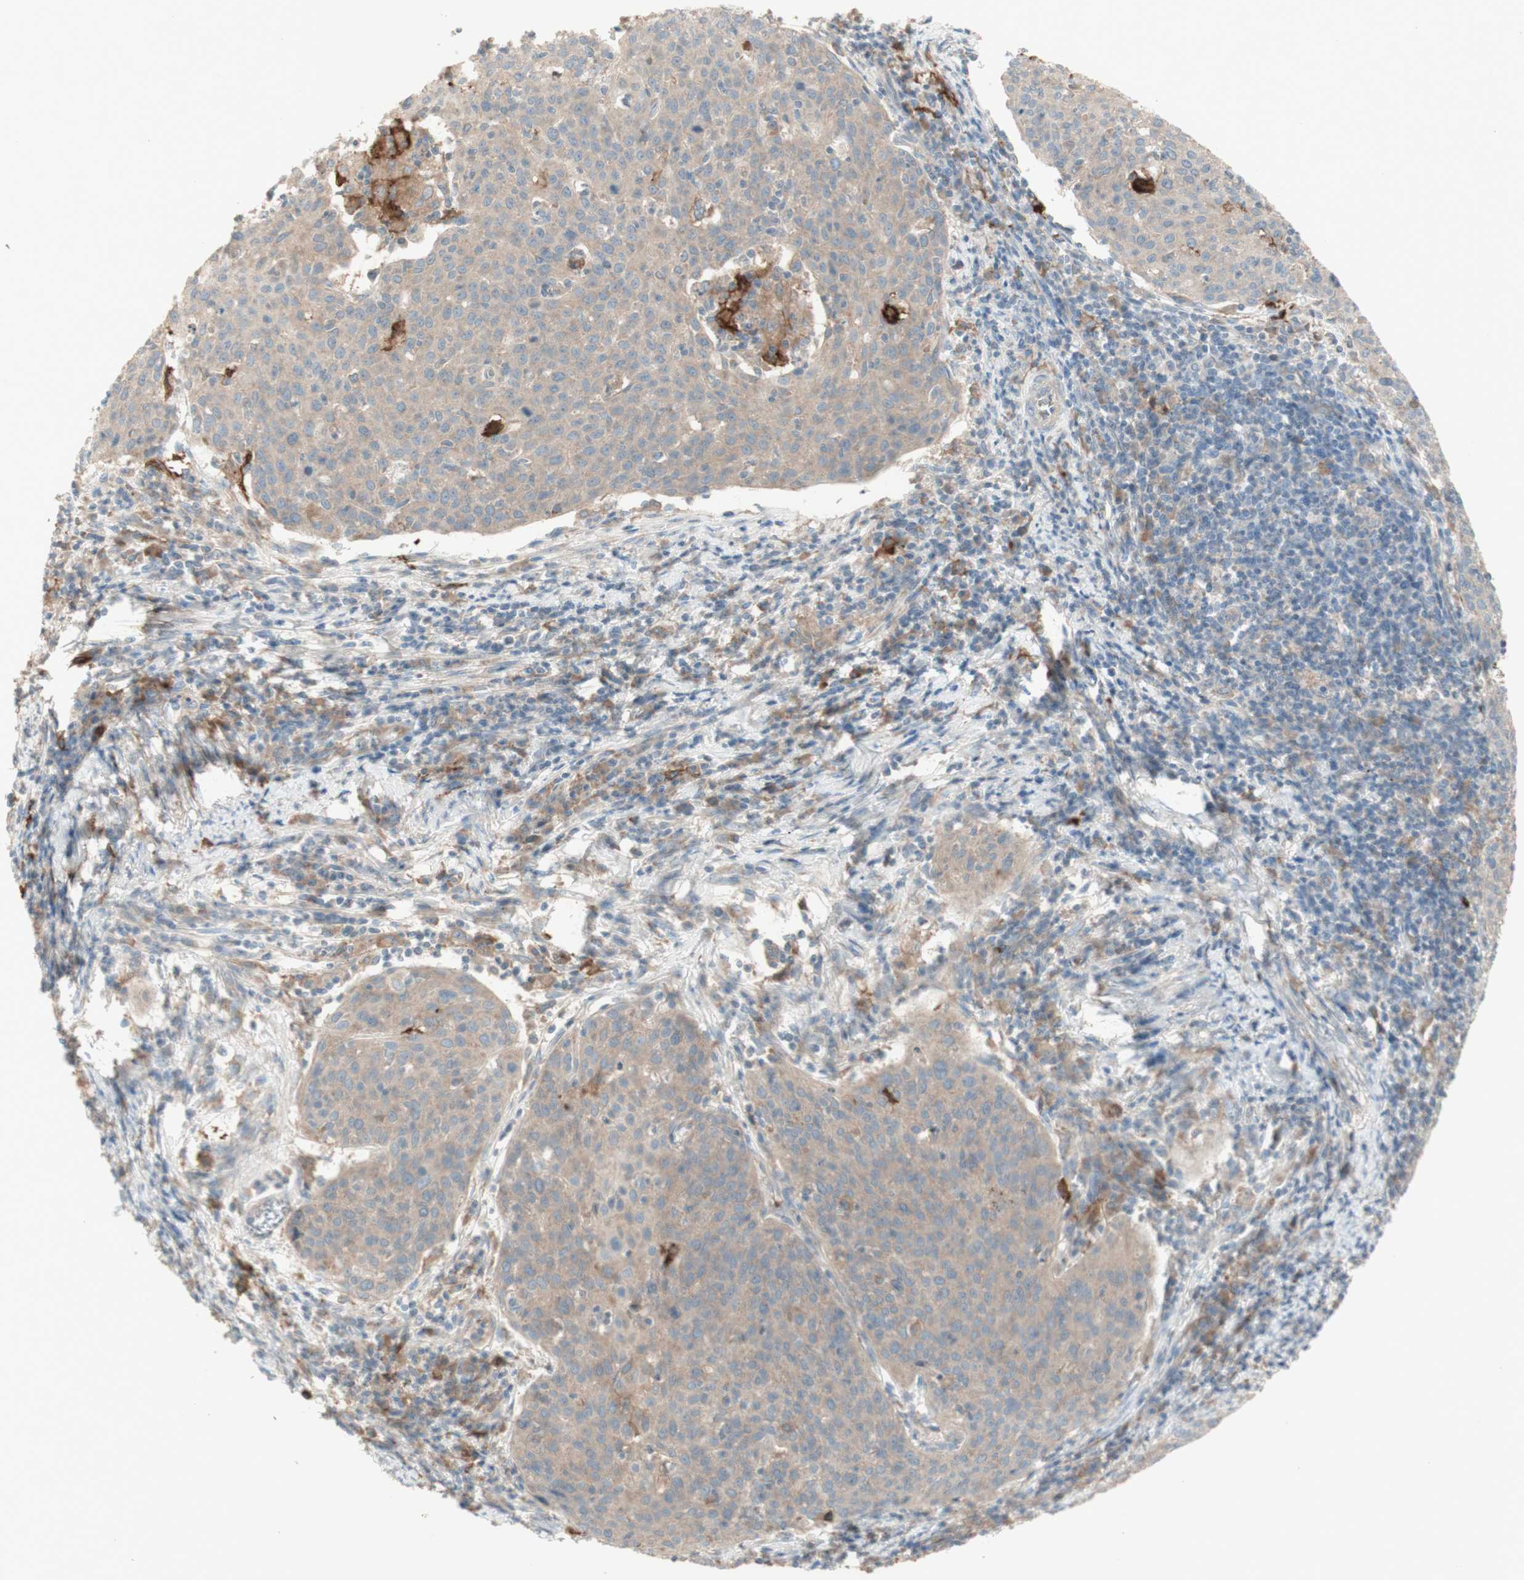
{"staining": {"intensity": "weak", "quantity": ">75%", "location": "cytoplasmic/membranous"}, "tissue": "cervical cancer", "cell_type": "Tumor cells", "image_type": "cancer", "snomed": [{"axis": "morphology", "description": "Squamous cell carcinoma, NOS"}, {"axis": "topography", "description": "Cervix"}], "caption": "This micrograph reveals IHC staining of cervical cancer, with low weak cytoplasmic/membranous expression in approximately >75% of tumor cells.", "gene": "PTGER4", "patient": {"sex": "female", "age": 38}}